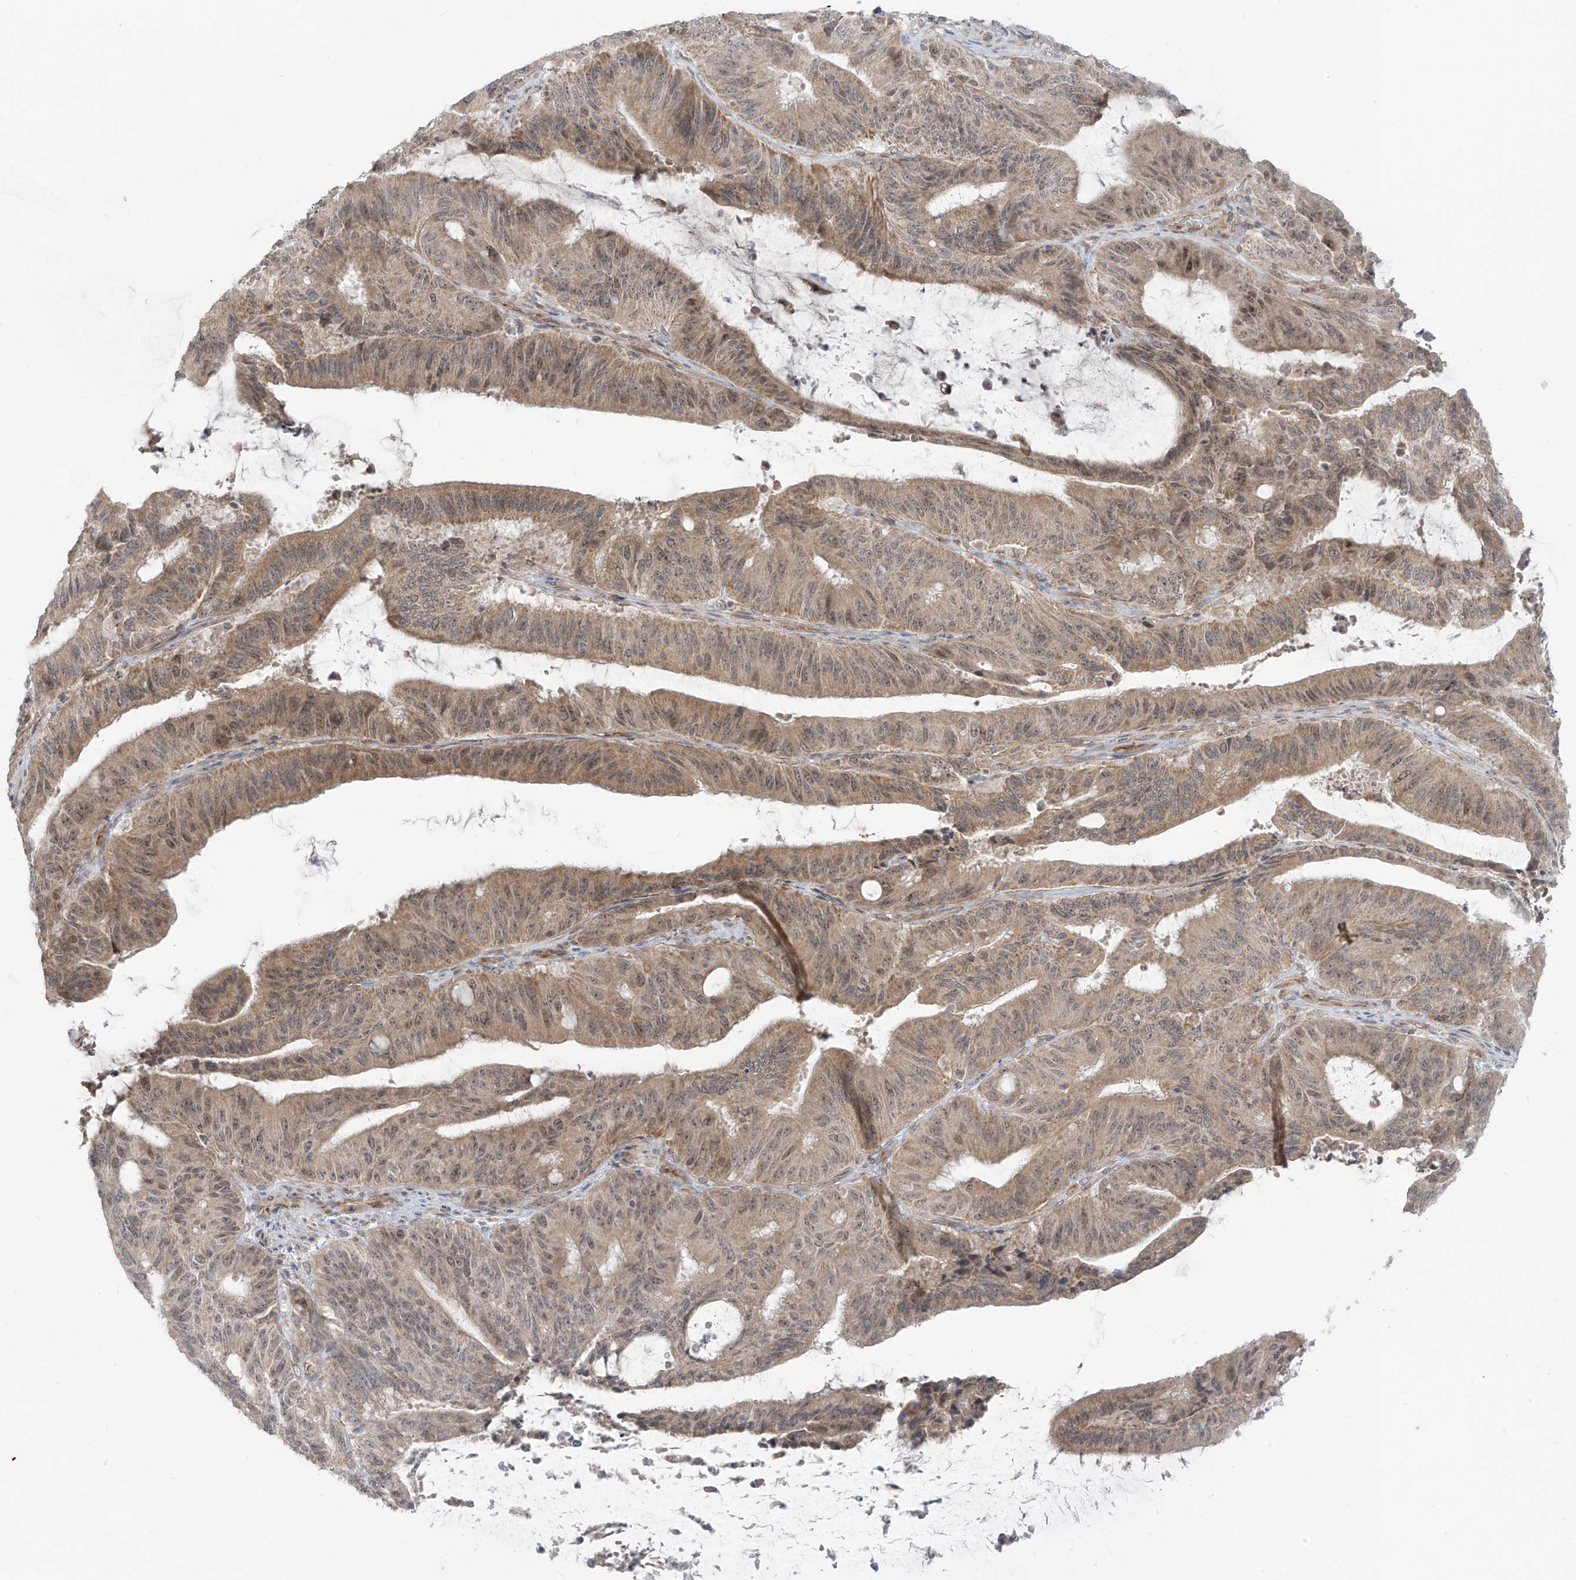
{"staining": {"intensity": "moderate", "quantity": "25%-75%", "location": "cytoplasmic/membranous,nuclear"}, "tissue": "liver cancer", "cell_type": "Tumor cells", "image_type": "cancer", "snomed": [{"axis": "morphology", "description": "Normal tissue, NOS"}, {"axis": "morphology", "description": "Cholangiocarcinoma"}, {"axis": "topography", "description": "Liver"}, {"axis": "topography", "description": "Peripheral nerve tissue"}], "caption": "Immunohistochemical staining of liver cancer (cholangiocarcinoma) exhibits medium levels of moderate cytoplasmic/membranous and nuclear protein expression in approximately 25%-75% of tumor cells.", "gene": "TRIM67", "patient": {"sex": "female", "age": 73}}